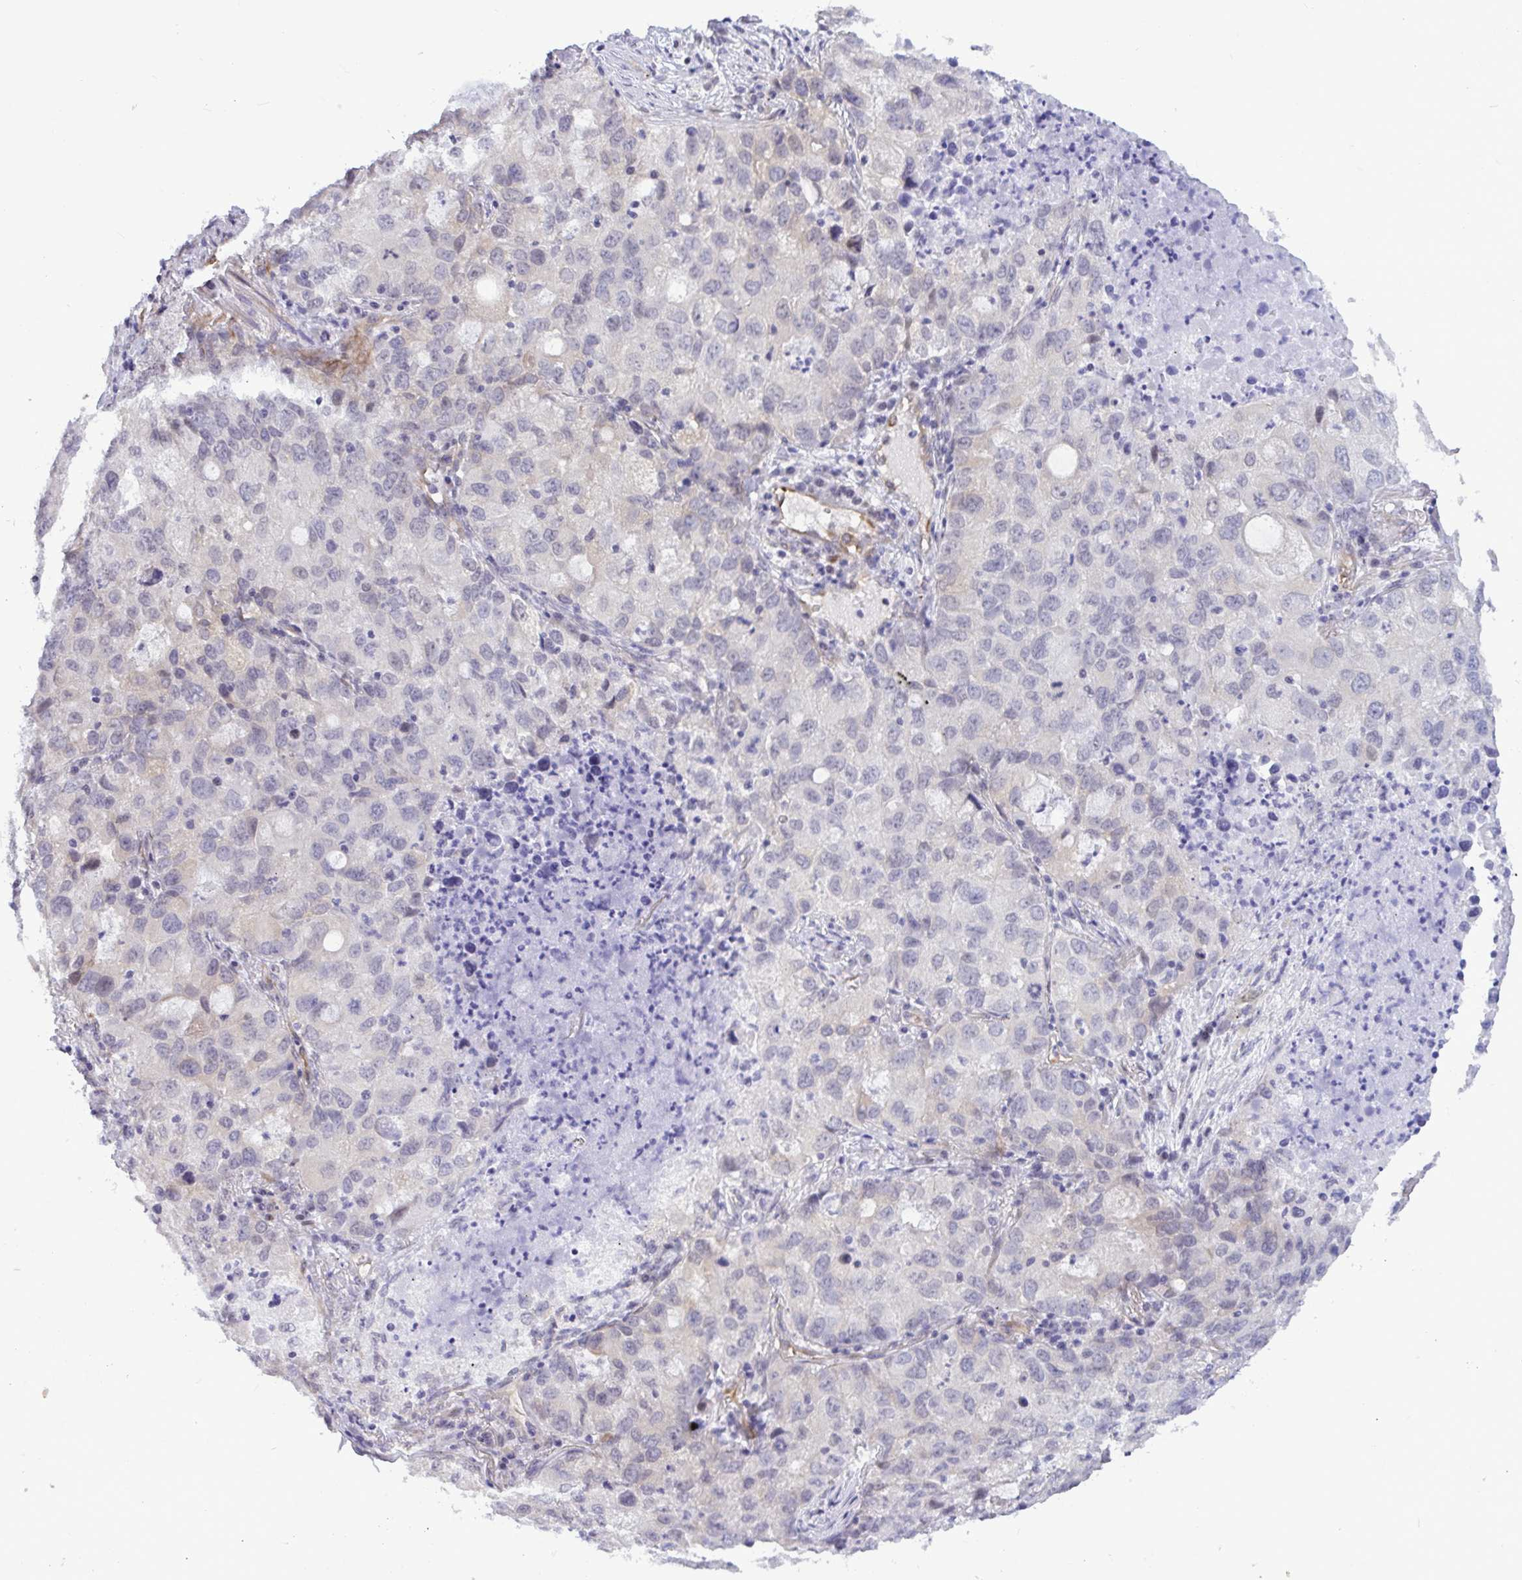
{"staining": {"intensity": "negative", "quantity": "none", "location": "none"}, "tissue": "lung cancer", "cell_type": "Tumor cells", "image_type": "cancer", "snomed": [{"axis": "morphology", "description": "Normal morphology"}, {"axis": "morphology", "description": "Adenocarcinoma, NOS"}, {"axis": "topography", "description": "Lymph node"}, {"axis": "topography", "description": "Lung"}], "caption": "Protein analysis of lung adenocarcinoma demonstrates no significant positivity in tumor cells.", "gene": "EML1", "patient": {"sex": "female", "age": 51}}